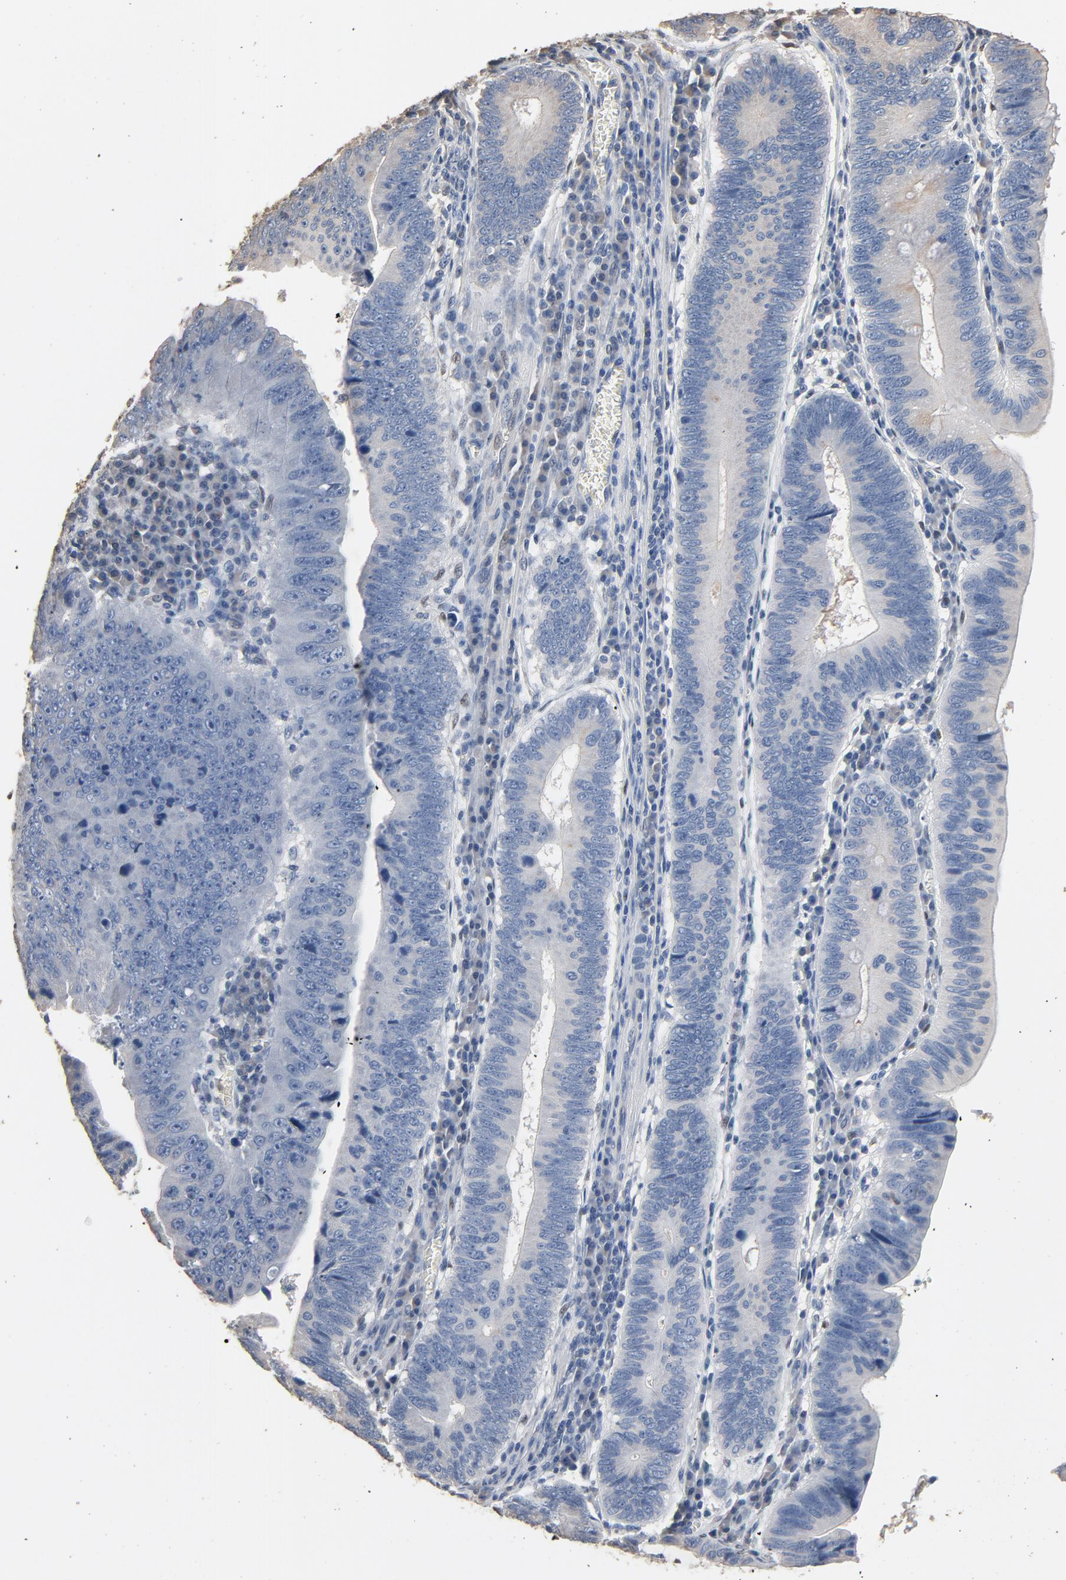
{"staining": {"intensity": "negative", "quantity": "none", "location": "none"}, "tissue": "stomach cancer", "cell_type": "Tumor cells", "image_type": "cancer", "snomed": [{"axis": "morphology", "description": "Adenocarcinoma, NOS"}, {"axis": "topography", "description": "Stomach"}], "caption": "The immunohistochemistry (IHC) image has no significant expression in tumor cells of stomach adenocarcinoma tissue. The staining was performed using DAB (3,3'-diaminobenzidine) to visualize the protein expression in brown, while the nuclei were stained in blue with hematoxylin (Magnification: 20x).", "gene": "SOX6", "patient": {"sex": "male", "age": 59}}